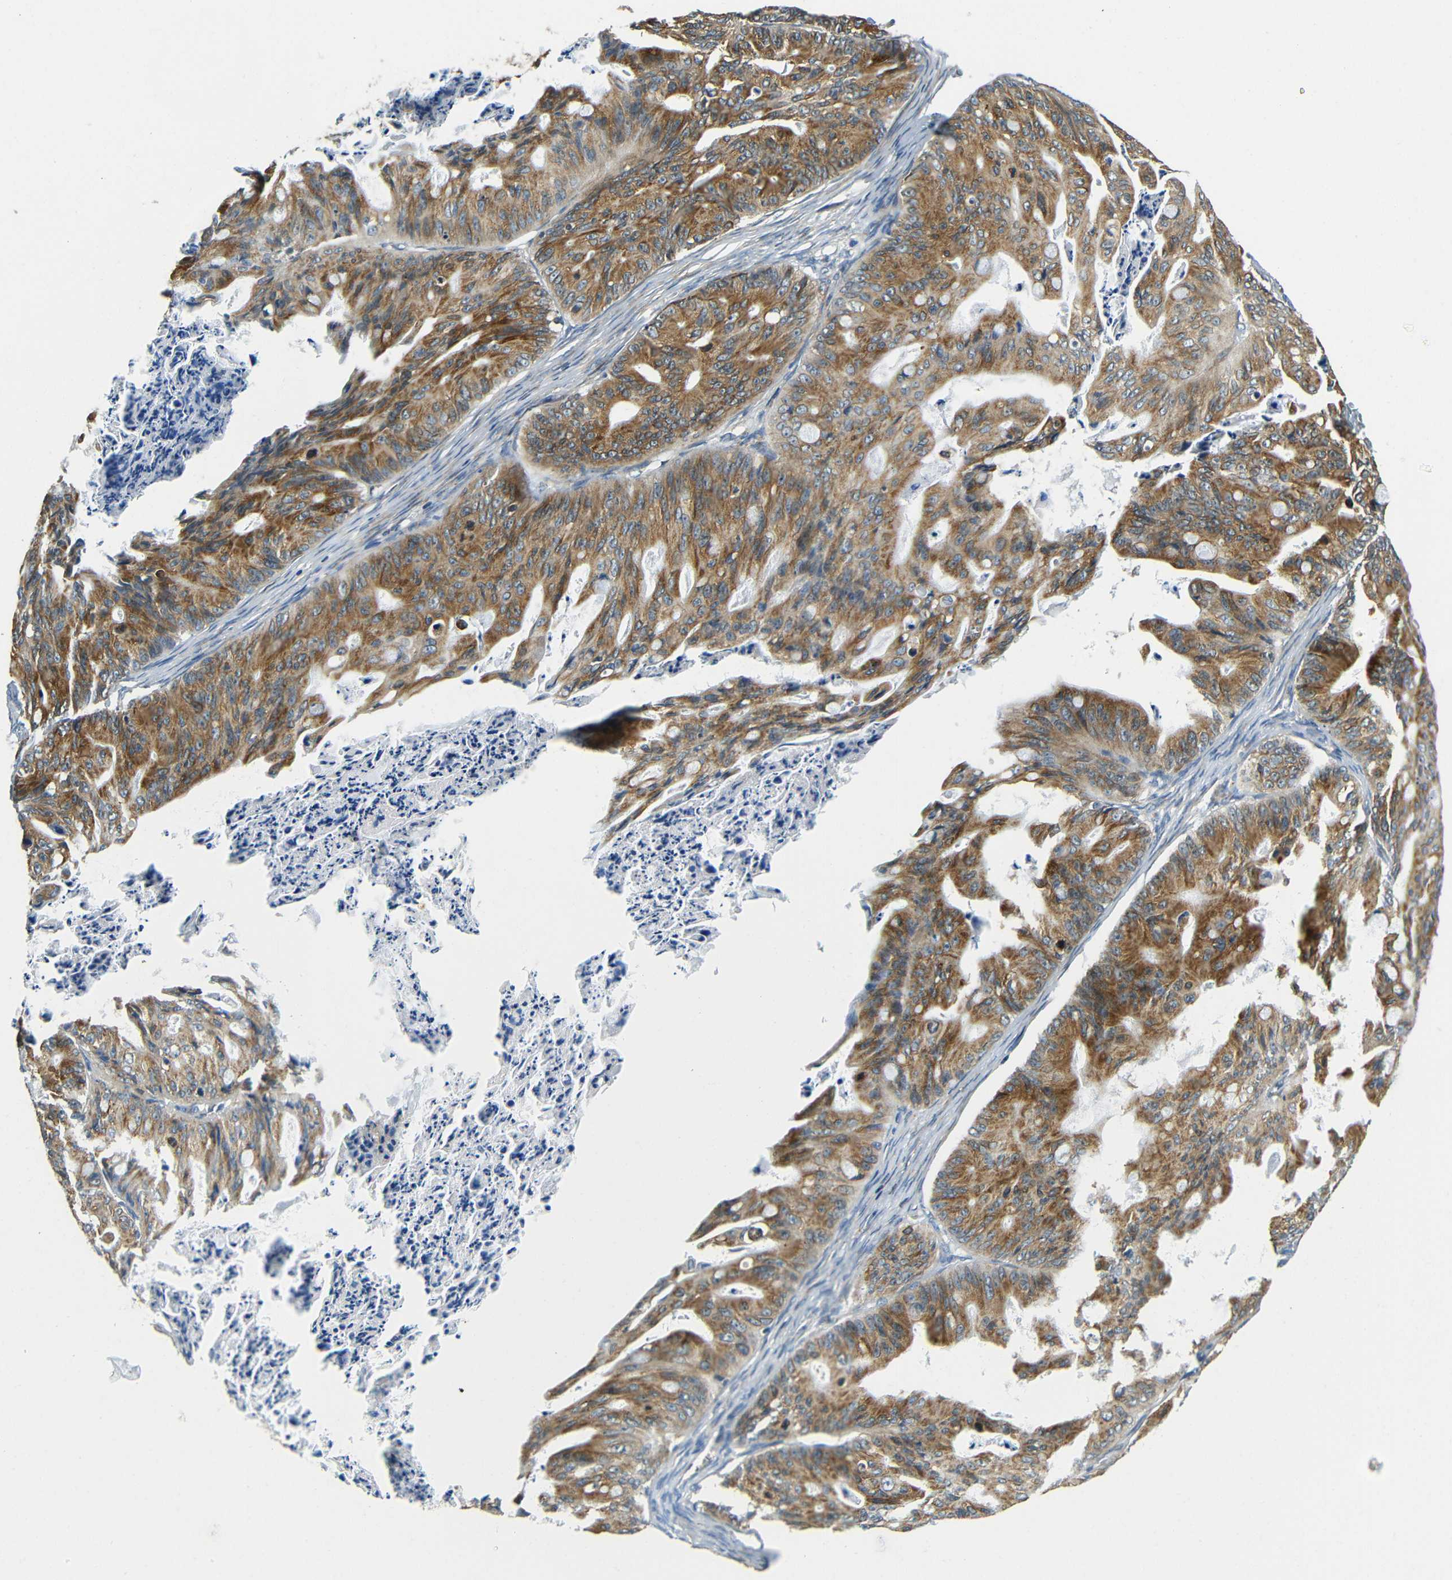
{"staining": {"intensity": "strong", "quantity": ">75%", "location": "cytoplasmic/membranous"}, "tissue": "ovarian cancer", "cell_type": "Tumor cells", "image_type": "cancer", "snomed": [{"axis": "morphology", "description": "Cystadenocarcinoma, mucinous, NOS"}, {"axis": "topography", "description": "Ovary"}], "caption": "An immunohistochemistry image of tumor tissue is shown. Protein staining in brown shows strong cytoplasmic/membranous positivity in ovarian cancer (mucinous cystadenocarcinoma) within tumor cells. Using DAB (3,3'-diaminobenzidine) (brown) and hematoxylin (blue) stains, captured at high magnification using brightfield microscopy.", "gene": "VAPB", "patient": {"sex": "female", "age": 37}}